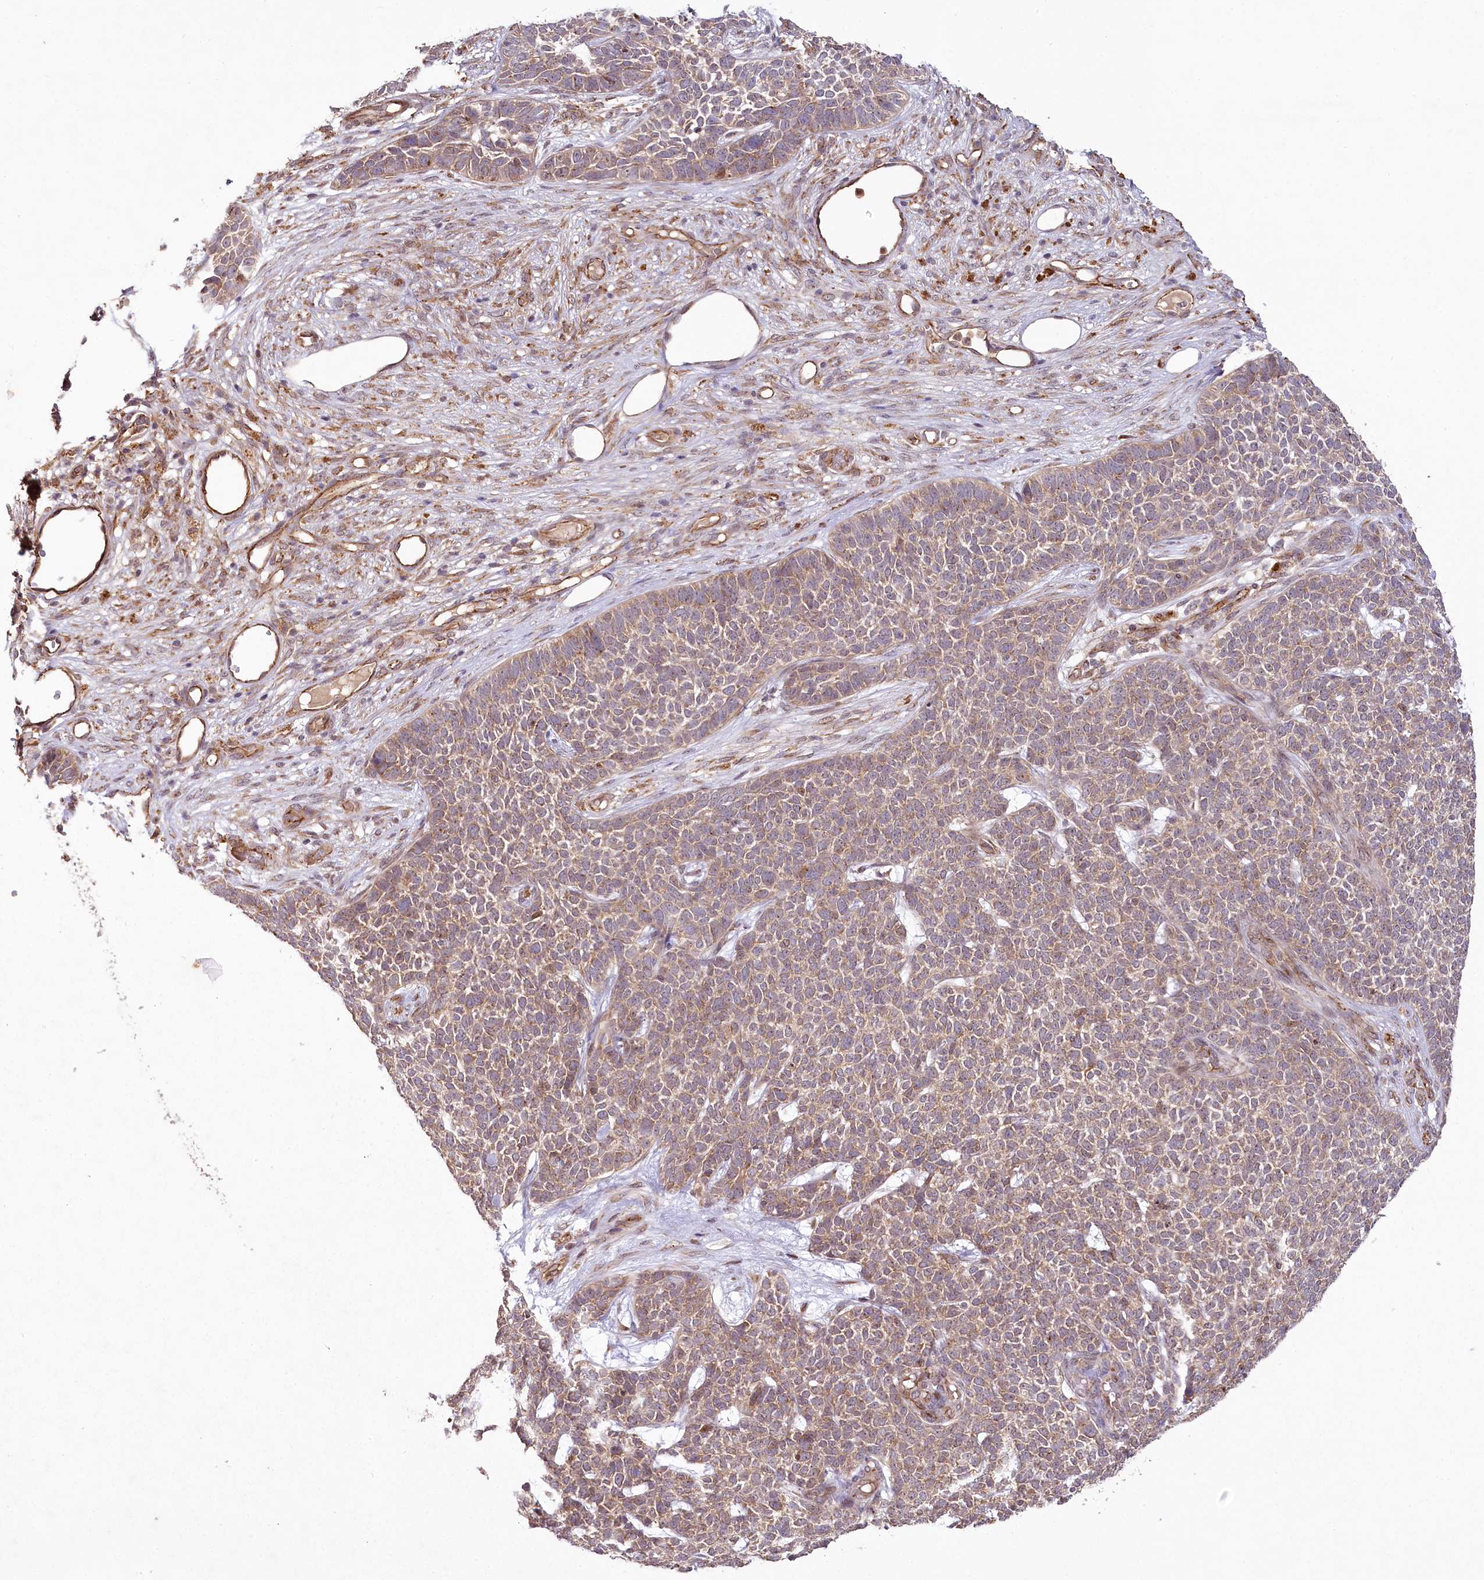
{"staining": {"intensity": "weak", "quantity": ">75%", "location": "cytoplasmic/membranous"}, "tissue": "skin cancer", "cell_type": "Tumor cells", "image_type": "cancer", "snomed": [{"axis": "morphology", "description": "Basal cell carcinoma"}, {"axis": "topography", "description": "Skin"}], "caption": "Immunohistochemical staining of human basal cell carcinoma (skin) exhibits weak cytoplasmic/membranous protein staining in approximately >75% of tumor cells.", "gene": "ALKBH8", "patient": {"sex": "female", "age": 84}}